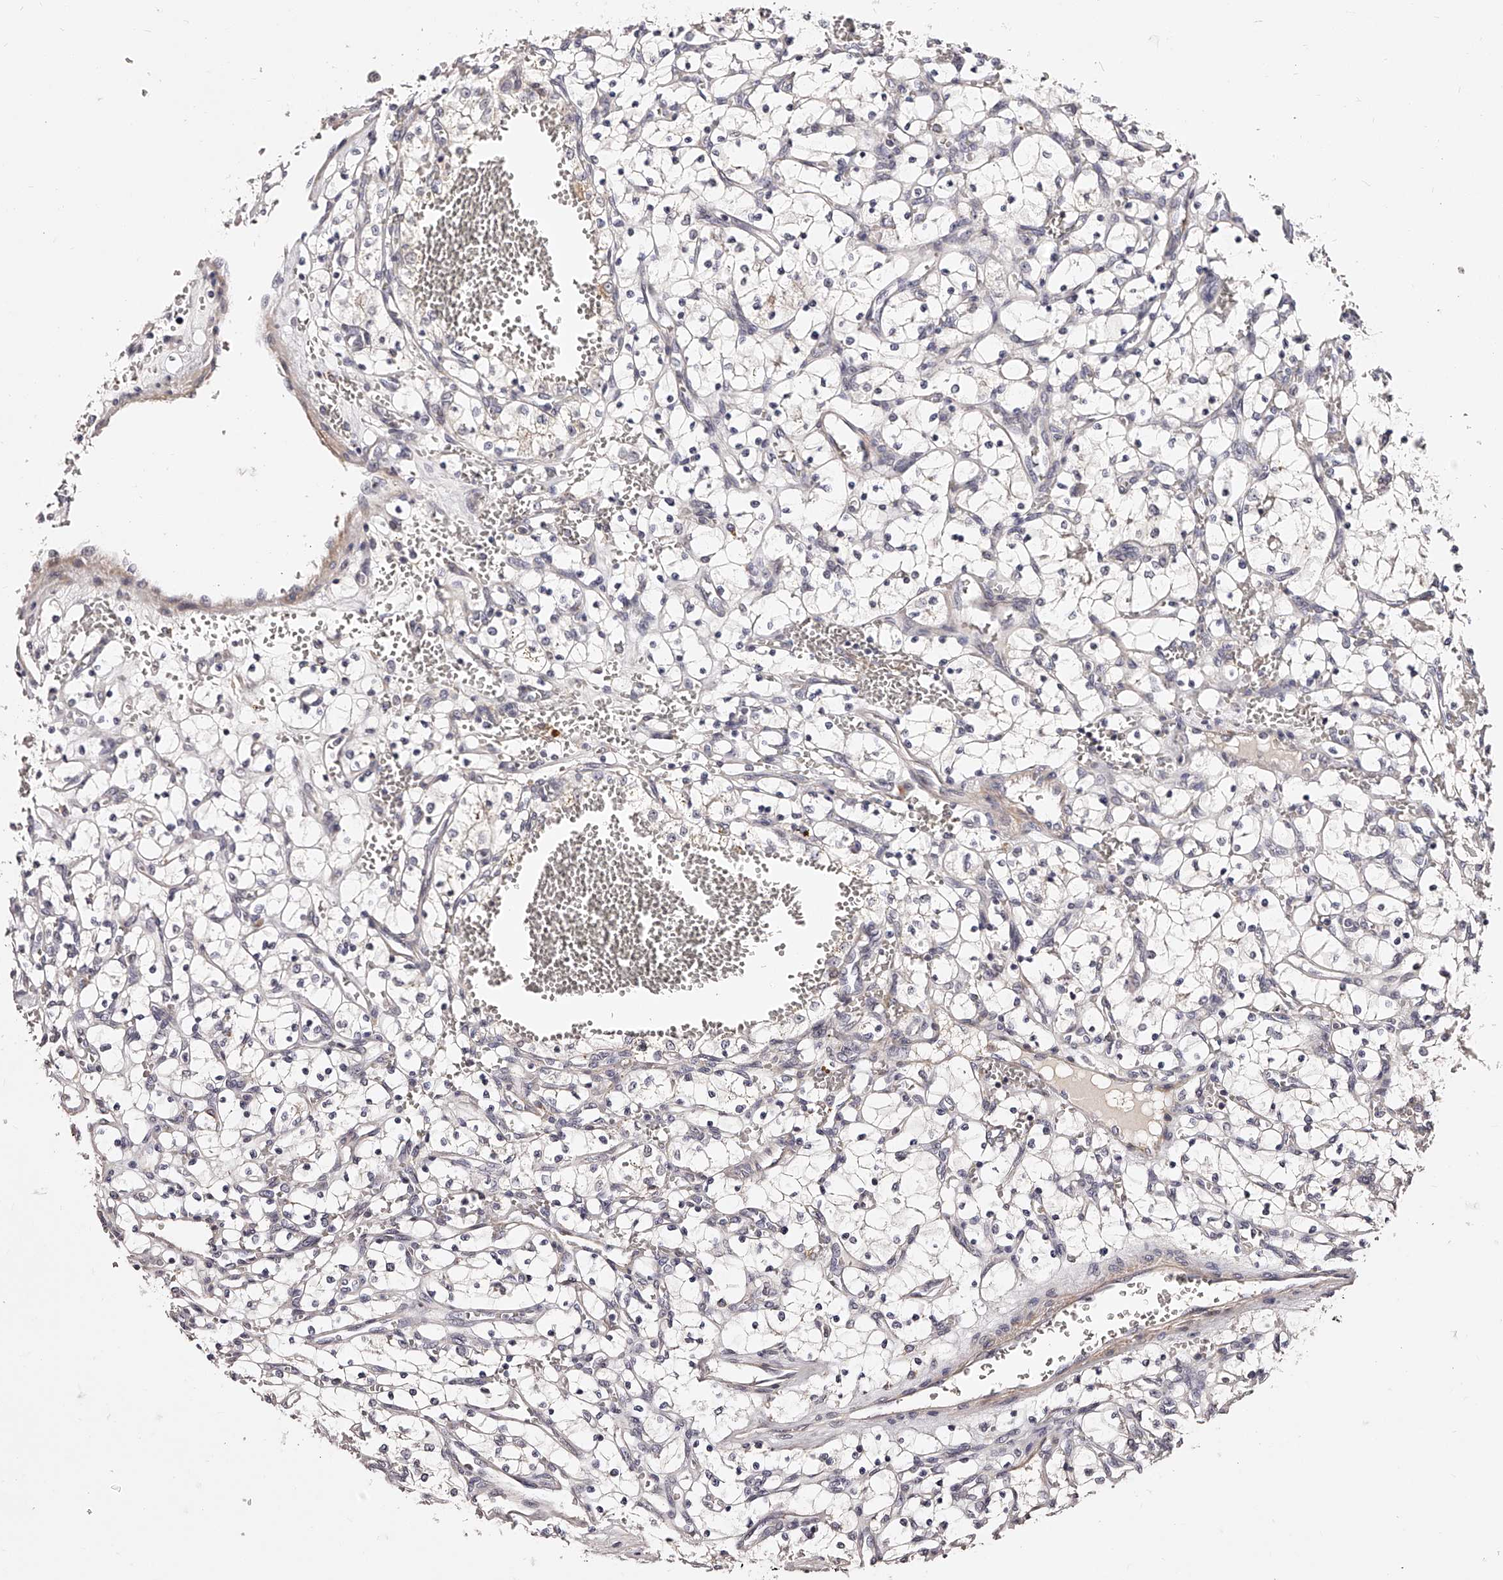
{"staining": {"intensity": "negative", "quantity": "none", "location": "none"}, "tissue": "renal cancer", "cell_type": "Tumor cells", "image_type": "cancer", "snomed": [{"axis": "morphology", "description": "Adenocarcinoma, NOS"}, {"axis": "topography", "description": "Kidney"}], "caption": "Adenocarcinoma (renal) was stained to show a protein in brown. There is no significant expression in tumor cells.", "gene": "ZNF502", "patient": {"sex": "female", "age": 69}}